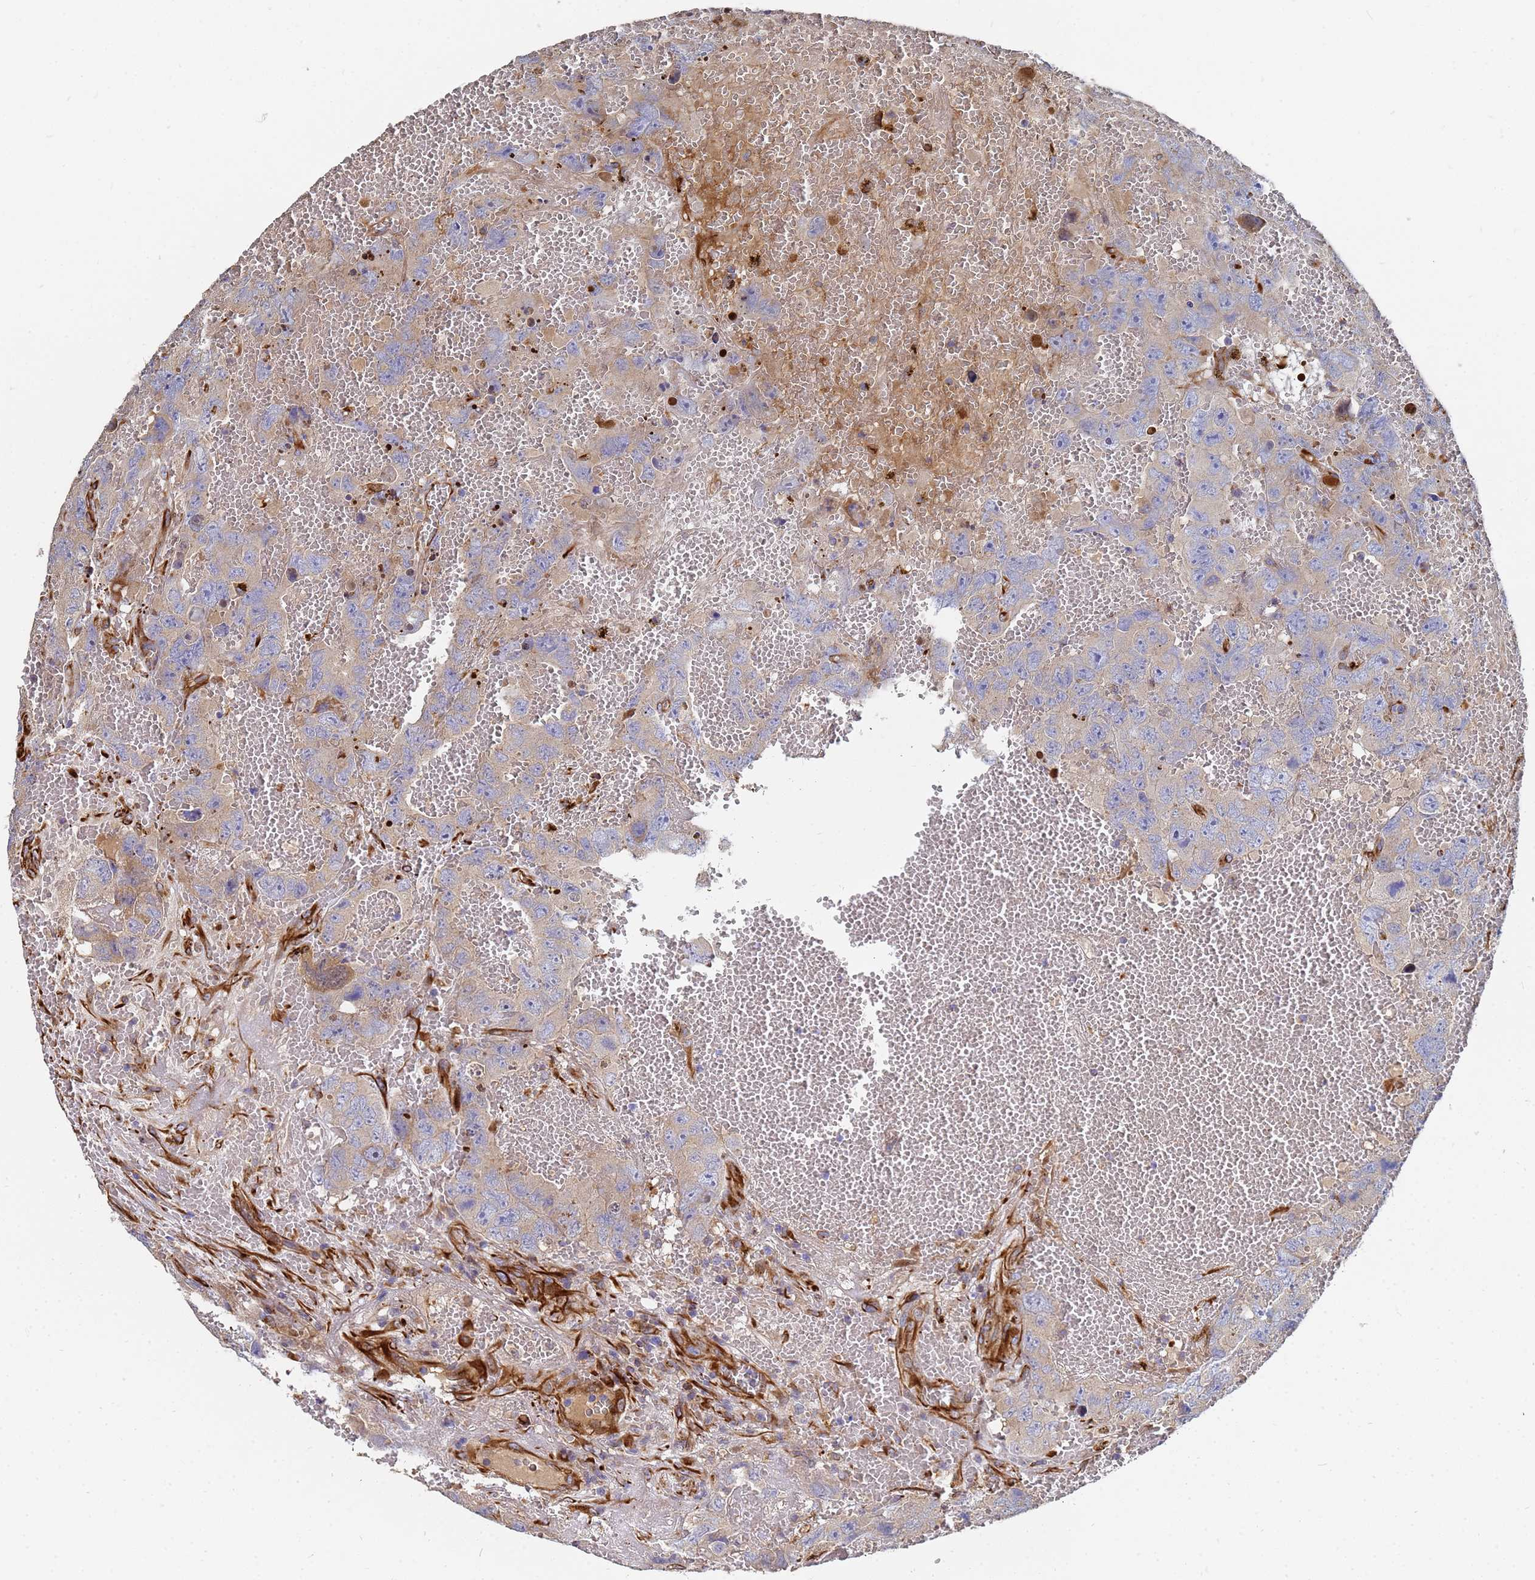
{"staining": {"intensity": "weak", "quantity": "25%-75%", "location": "cytoplasmic/membranous"}, "tissue": "testis cancer", "cell_type": "Tumor cells", "image_type": "cancer", "snomed": [{"axis": "morphology", "description": "Carcinoma, Embryonal, NOS"}, {"axis": "topography", "description": "Testis"}], "caption": "A brown stain shows weak cytoplasmic/membranous positivity of a protein in human testis cancer (embryonal carcinoma) tumor cells.", "gene": "SYT13", "patient": {"sex": "male", "age": 45}}